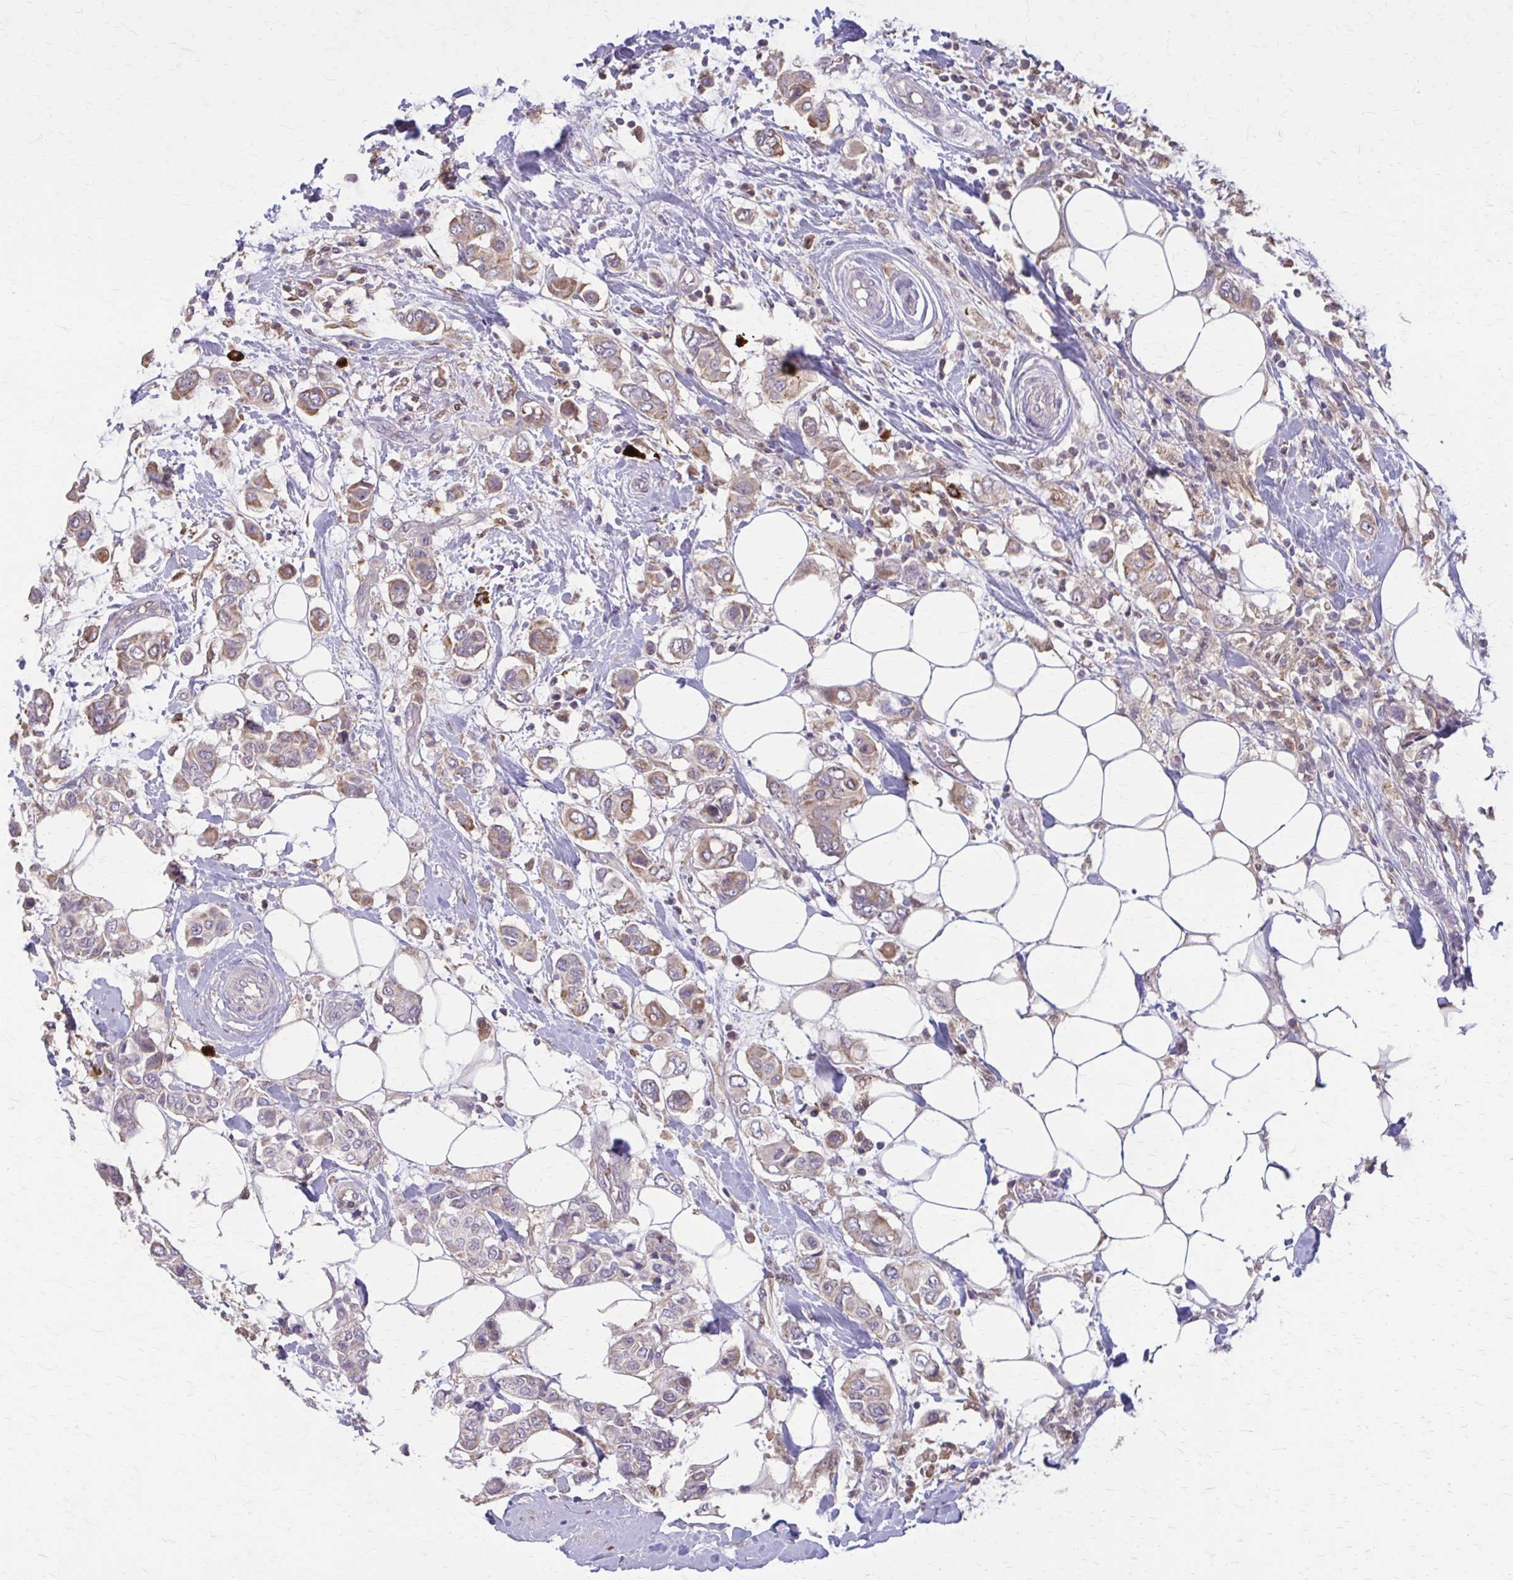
{"staining": {"intensity": "weak", "quantity": "25%-75%", "location": "cytoplasmic/membranous"}, "tissue": "breast cancer", "cell_type": "Tumor cells", "image_type": "cancer", "snomed": [{"axis": "morphology", "description": "Lobular carcinoma"}, {"axis": "topography", "description": "Breast"}], "caption": "There is low levels of weak cytoplasmic/membranous expression in tumor cells of breast lobular carcinoma, as demonstrated by immunohistochemical staining (brown color).", "gene": "NRBF2", "patient": {"sex": "female", "age": 51}}